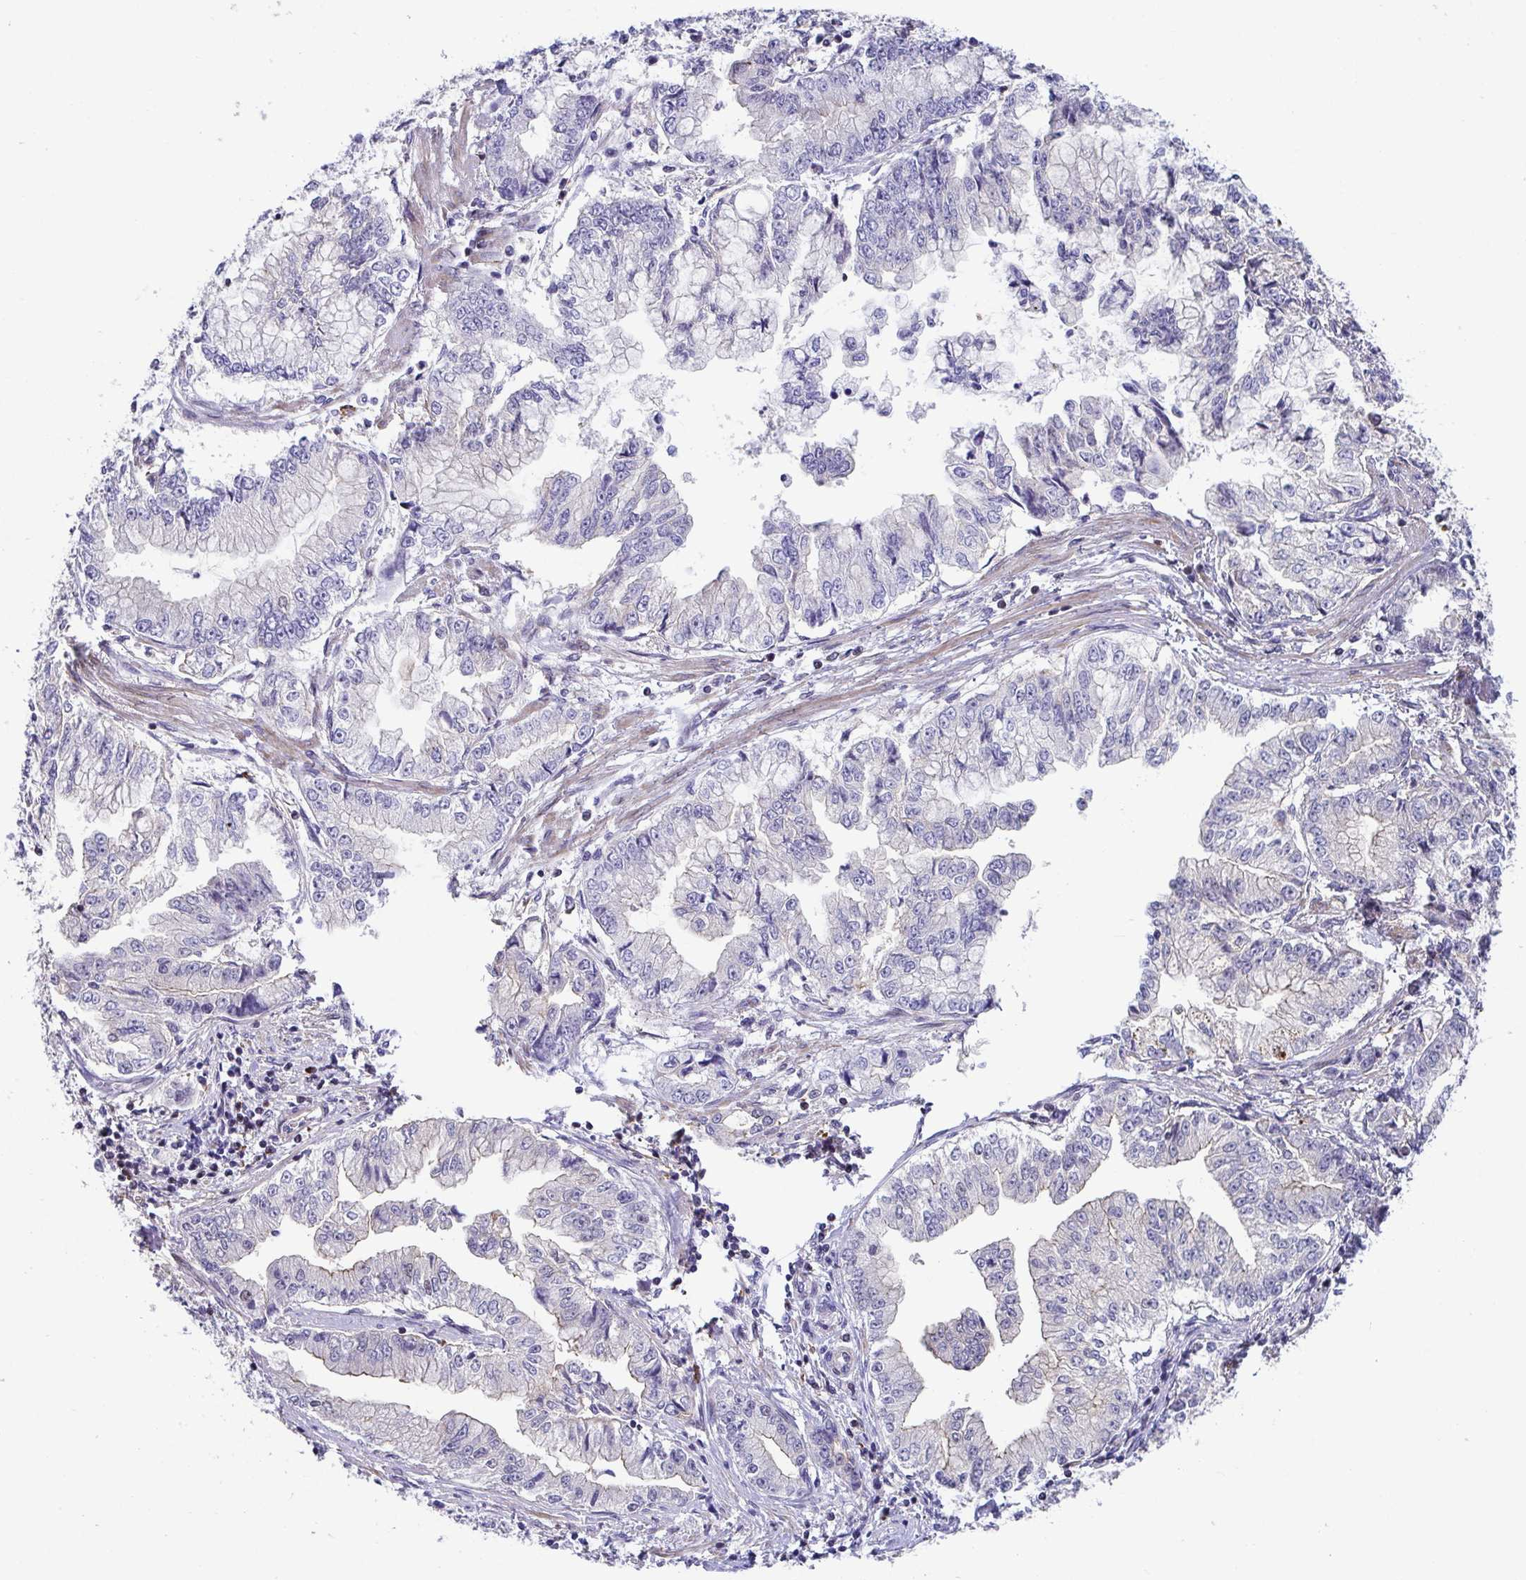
{"staining": {"intensity": "negative", "quantity": "none", "location": "none"}, "tissue": "stomach cancer", "cell_type": "Tumor cells", "image_type": "cancer", "snomed": [{"axis": "morphology", "description": "Adenocarcinoma, NOS"}, {"axis": "topography", "description": "Stomach, upper"}], "caption": "Tumor cells show no significant positivity in stomach cancer (adenocarcinoma).", "gene": "WDR72", "patient": {"sex": "female", "age": 74}}